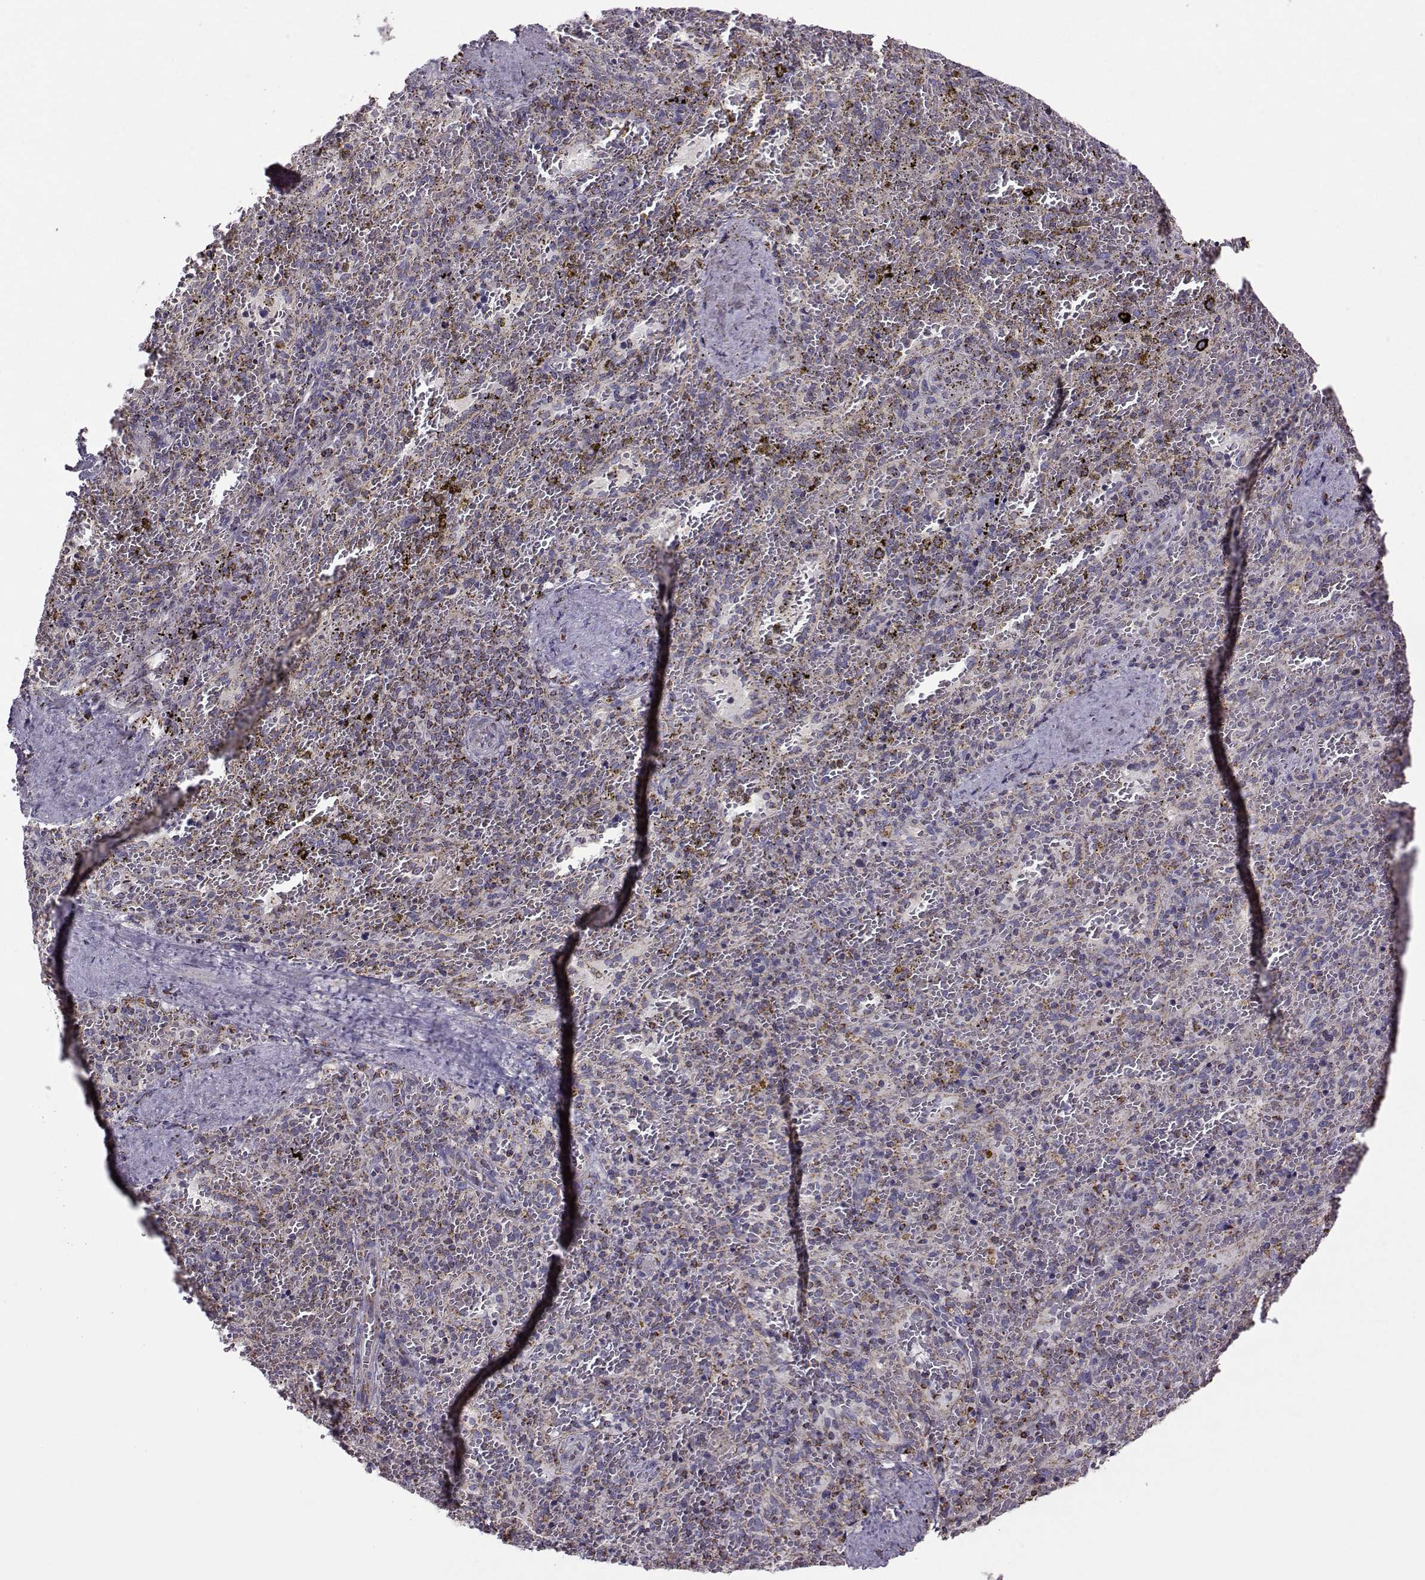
{"staining": {"intensity": "negative", "quantity": "none", "location": "none"}, "tissue": "spleen", "cell_type": "Cells in red pulp", "image_type": "normal", "snomed": [{"axis": "morphology", "description": "Normal tissue, NOS"}, {"axis": "topography", "description": "Spleen"}], "caption": "Benign spleen was stained to show a protein in brown. There is no significant staining in cells in red pulp. Nuclei are stained in blue.", "gene": "NECAB3", "patient": {"sex": "female", "age": 50}}